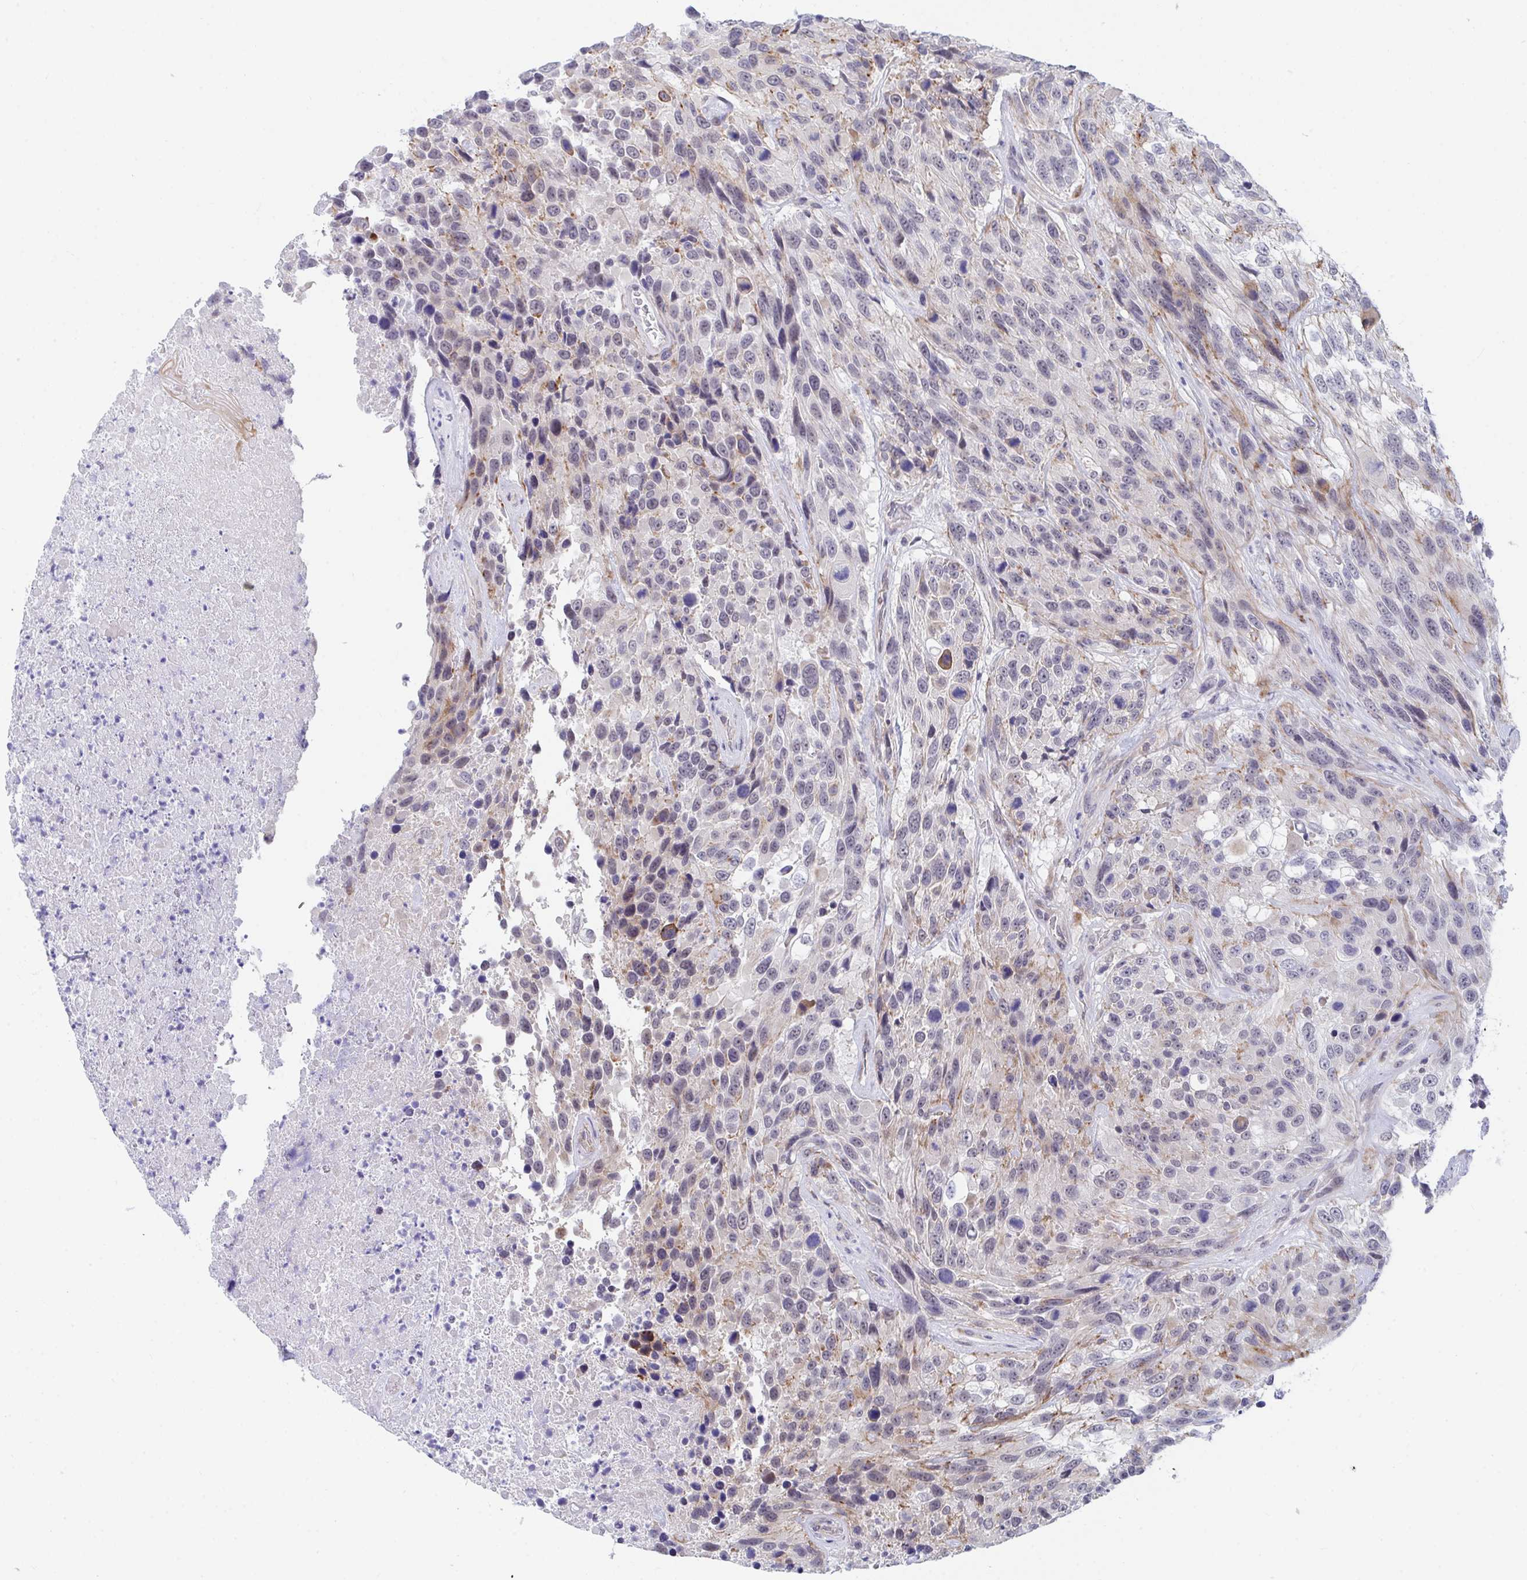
{"staining": {"intensity": "weak", "quantity": "25%-75%", "location": "cytoplasmic/membranous"}, "tissue": "urothelial cancer", "cell_type": "Tumor cells", "image_type": "cancer", "snomed": [{"axis": "morphology", "description": "Urothelial carcinoma, High grade"}, {"axis": "topography", "description": "Urinary bladder"}], "caption": "There is low levels of weak cytoplasmic/membranous staining in tumor cells of urothelial cancer, as demonstrated by immunohistochemical staining (brown color).", "gene": "DAOA", "patient": {"sex": "female", "age": 70}}